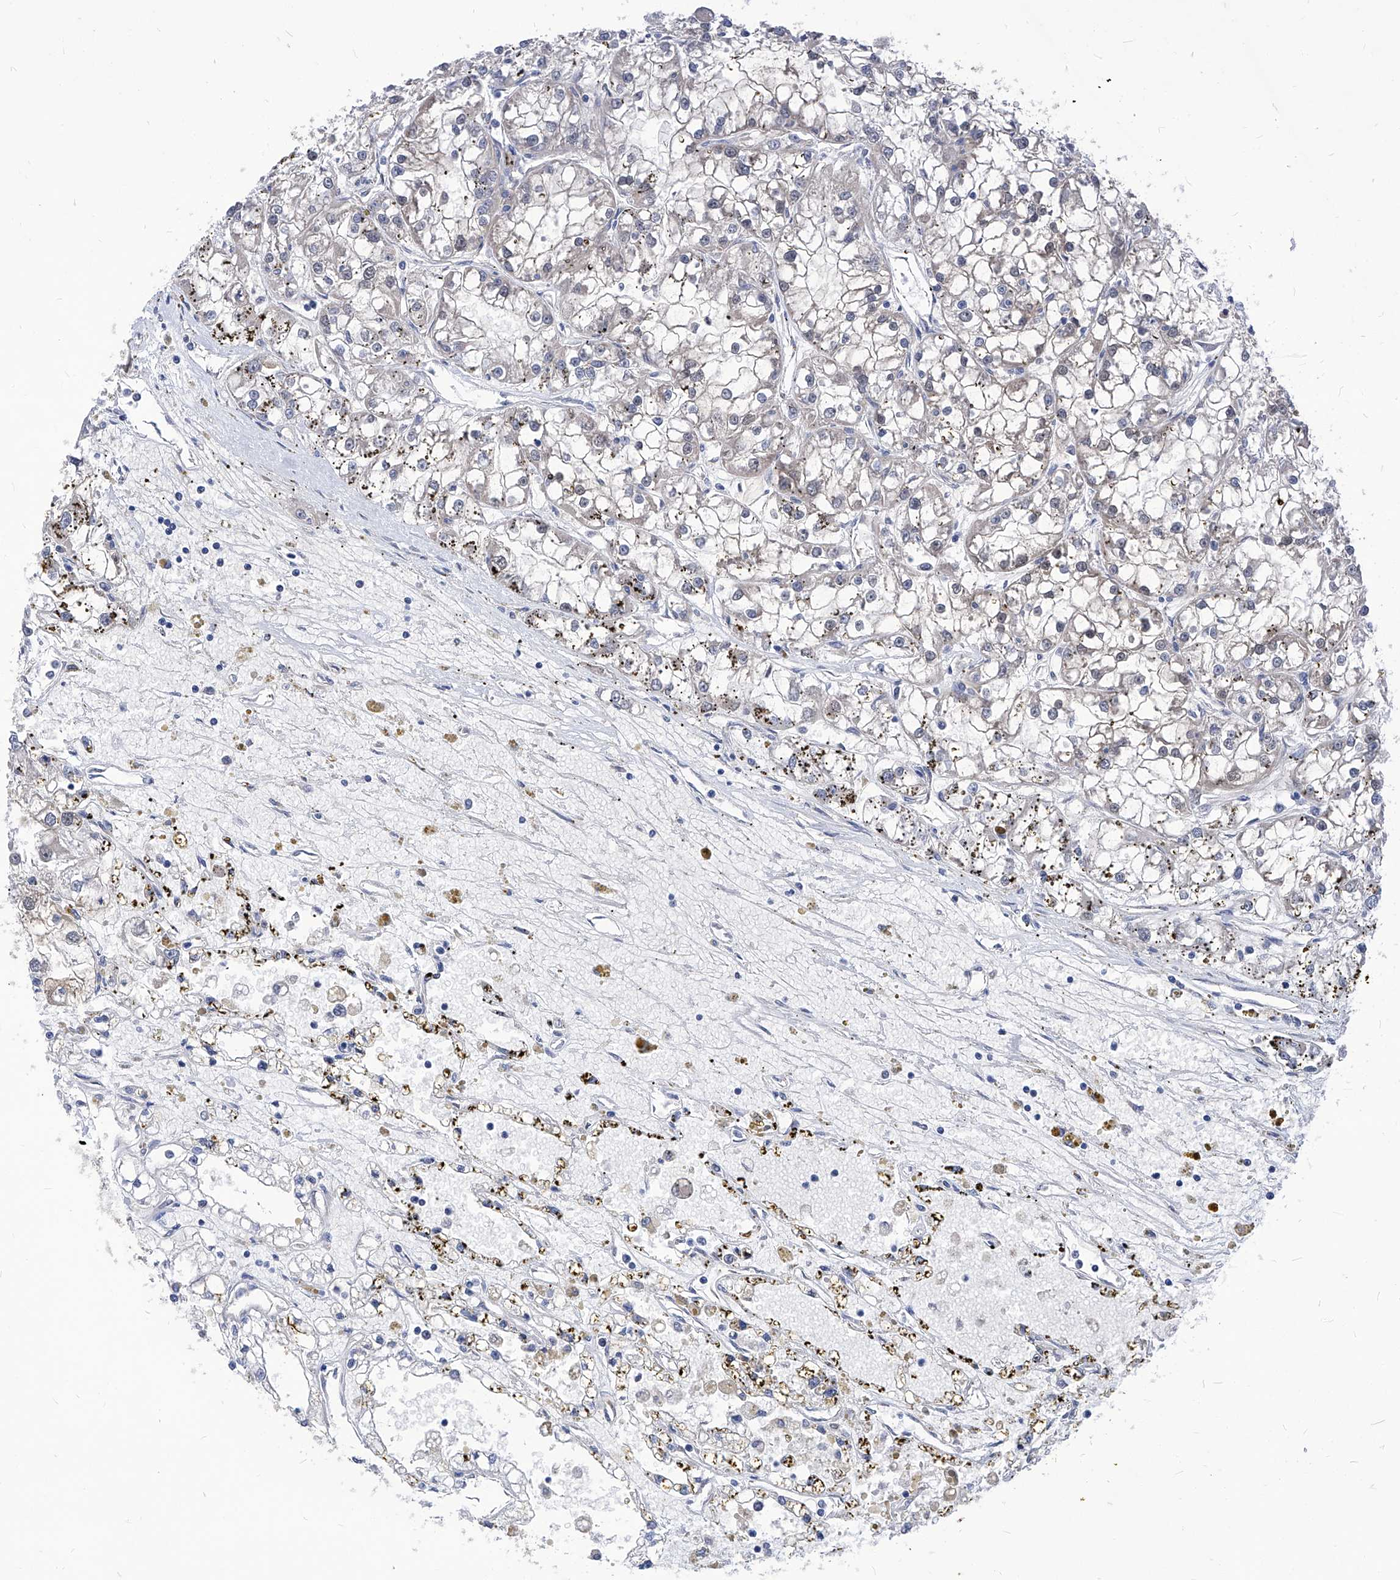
{"staining": {"intensity": "negative", "quantity": "none", "location": "none"}, "tissue": "renal cancer", "cell_type": "Tumor cells", "image_type": "cancer", "snomed": [{"axis": "morphology", "description": "Adenocarcinoma, NOS"}, {"axis": "topography", "description": "Kidney"}], "caption": "Renal cancer (adenocarcinoma) was stained to show a protein in brown. There is no significant expression in tumor cells.", "gene": "XPNPEP1", "patient": {"sex": "female", "age": 52}}